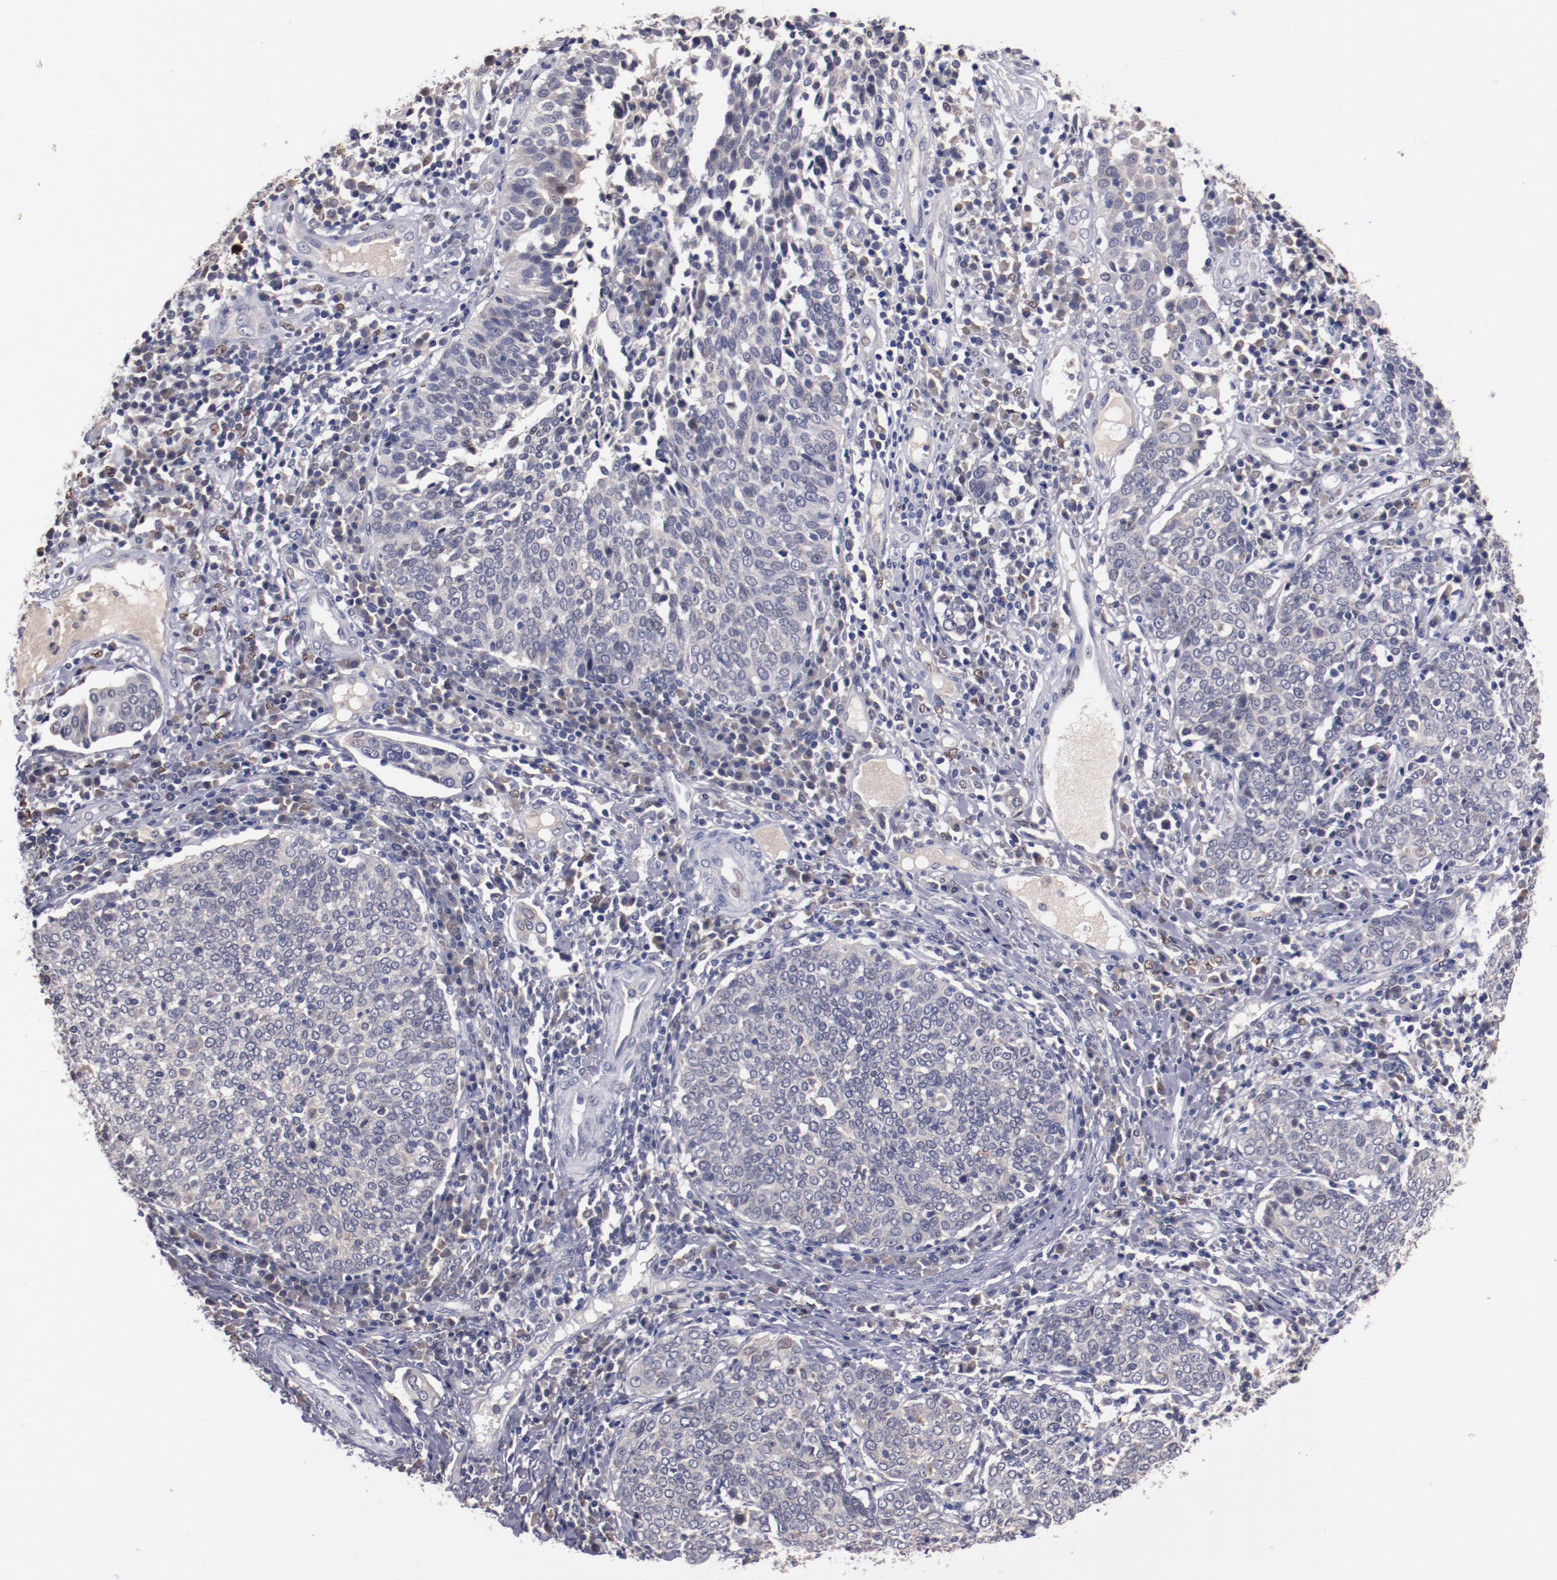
{"staining": {"intensity": "negative", "quantity": "none", "location": "none"}, "tissue": "cervical cancer", "cell_type": "Tumor cells", "image_type": "cancer", "snomed": [{"axis": "morphology", "description": "Squamous cell carcinoma, NOS"}, {"axis": "topography", "description": "Cervix"}], "caption": "Immunohistochemistry (IHC) image of neoplastic tissue: human squamous cell carcinoma (cervical) stained with DAB shows no significant protein positivity in tumor cells.", "gene": "FAM81A", "patient": {"sex": "female", "age": 40}}